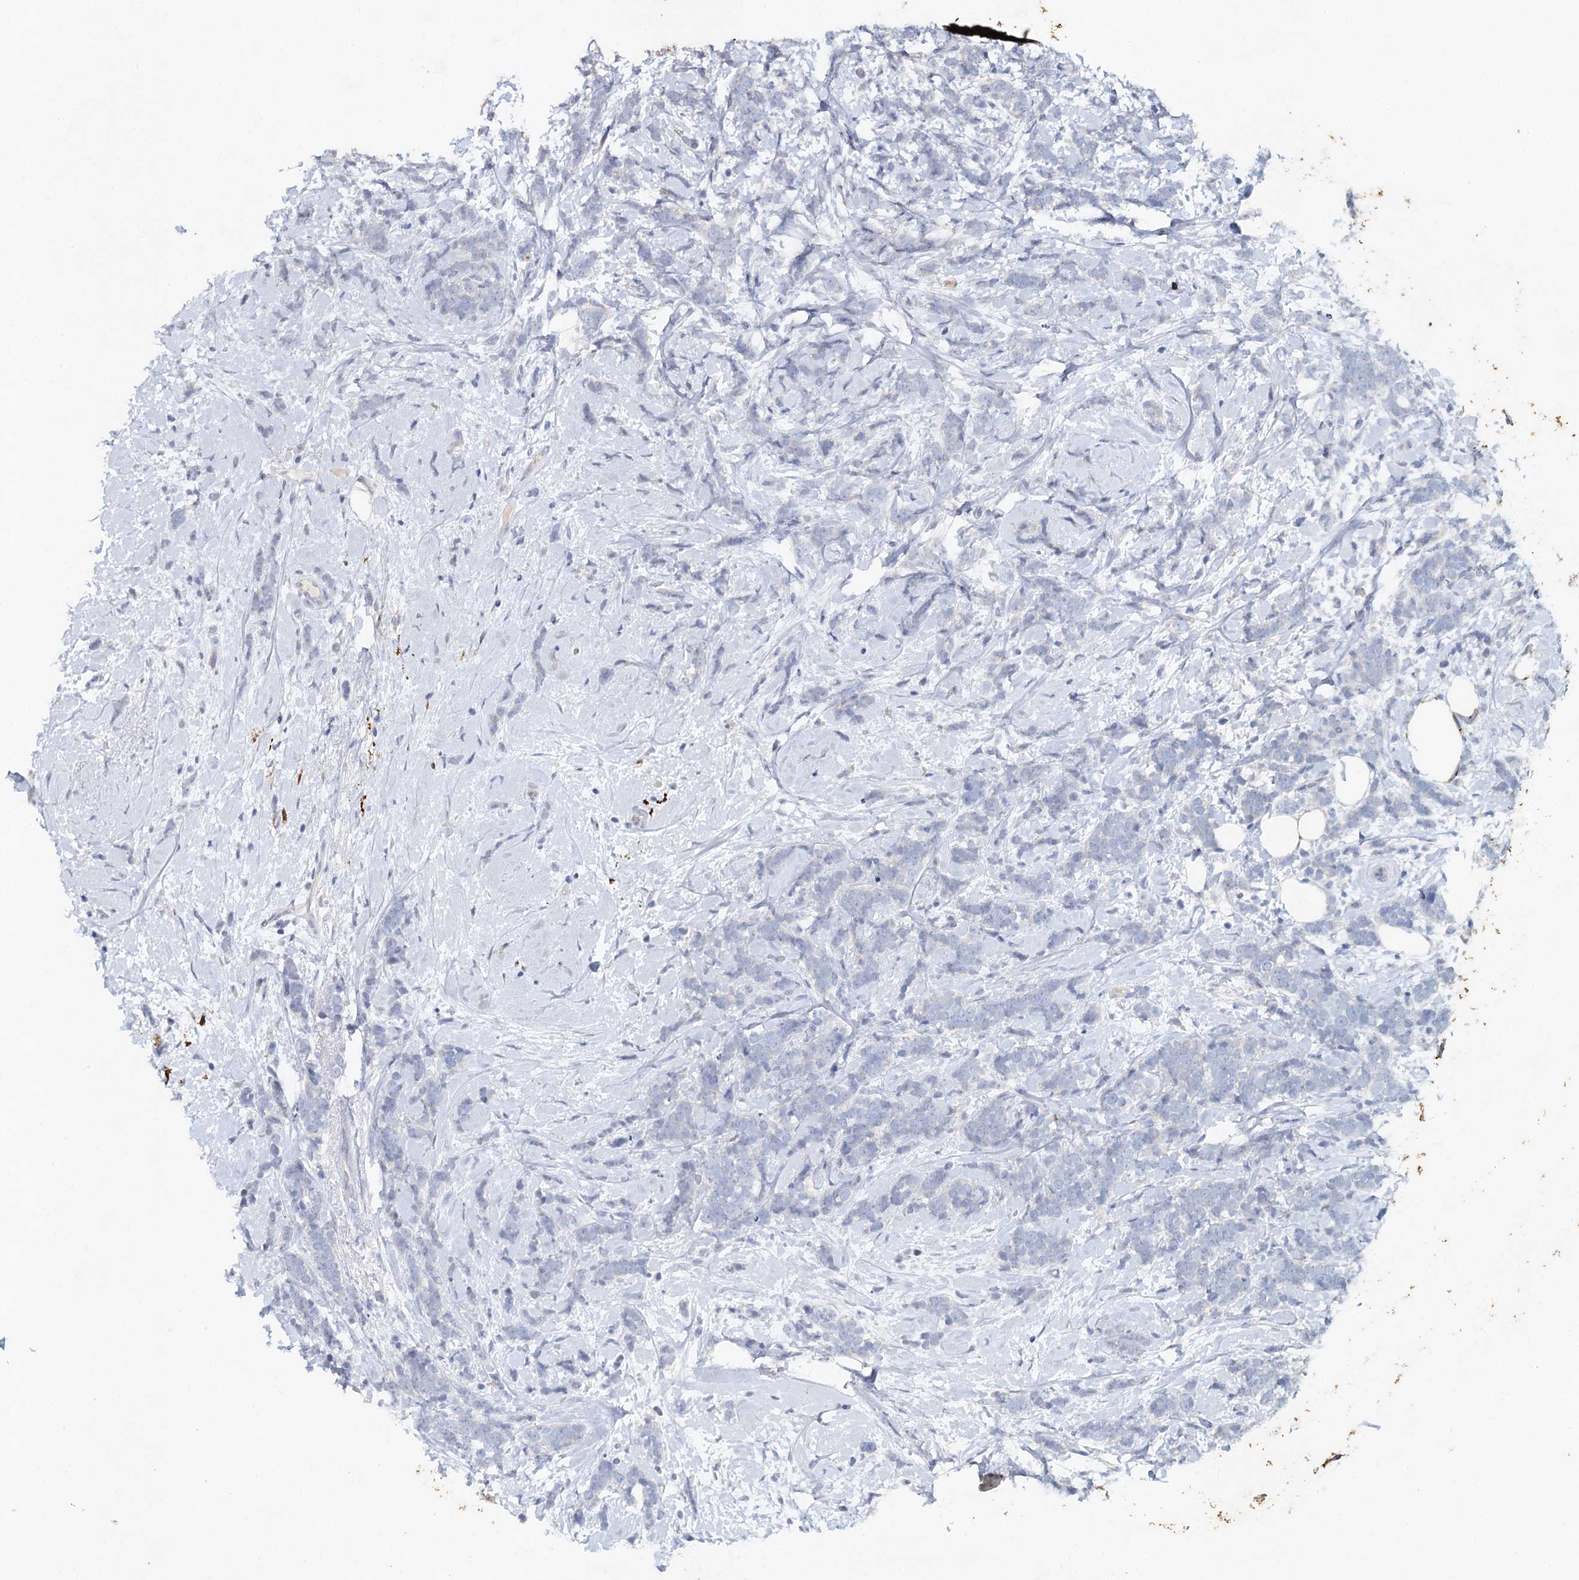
{"staining": {"intensity": "negative", "quantity": "none", "location": "none"}, "tissue": "breast cancer", "cell_type": "Tumor cells", "image_type": "cancer", "snomed": [{"axis": "morphology", "description": "Lobular carcinoma"}, {"axis": "topography", "description": "Breast"}], "caption": "Immunohistochemical staining of breast cancer (lobular carcinoma) shows no significant positivity in tumor cells.", "gene": "SLC19A3", "patient": {"sex": "female", "age": 58}}